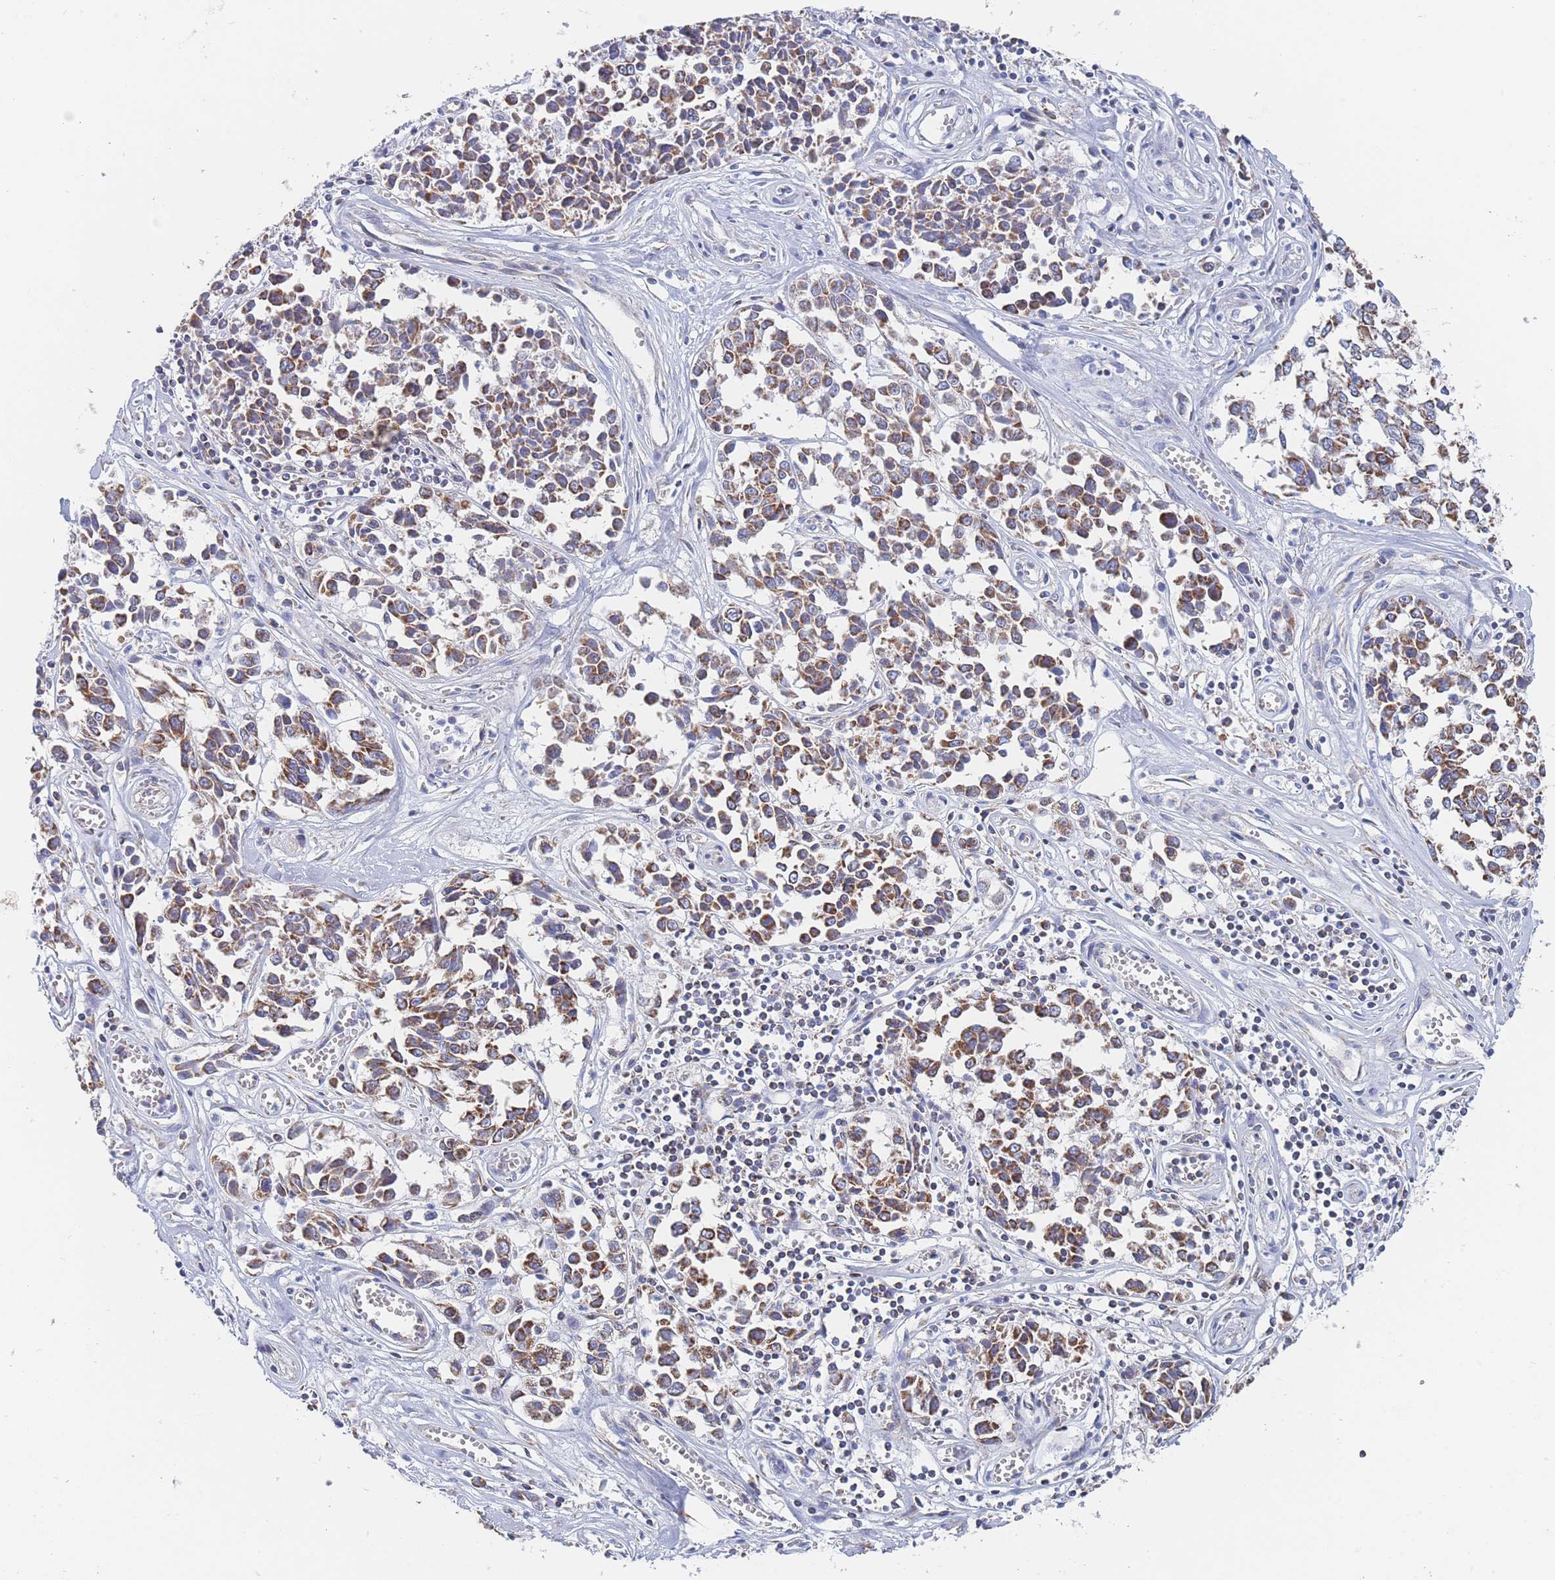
{"staining": {"intensity": "moderate", "quantity": ">75%", "location": "cytoplasmic/membranous"}, "tissue": "melanoma", "cell_type": "Tumor cells", "image_type": "cancer", "snomed": [{"axis": "morphology", "description": "Malignant melanoma, NOS"}, {"axis": "topography", "description": "Skin"}], "caption": "Protein staining reveals moderate cytoplasmic/membranous expression in about >75% of tumor cells in malignant melanoma. The protein is shown in brown color, while the nuclei are stained blue.", "gene": "IKZF4", "patient": {"sex": "female", "age": 64}}